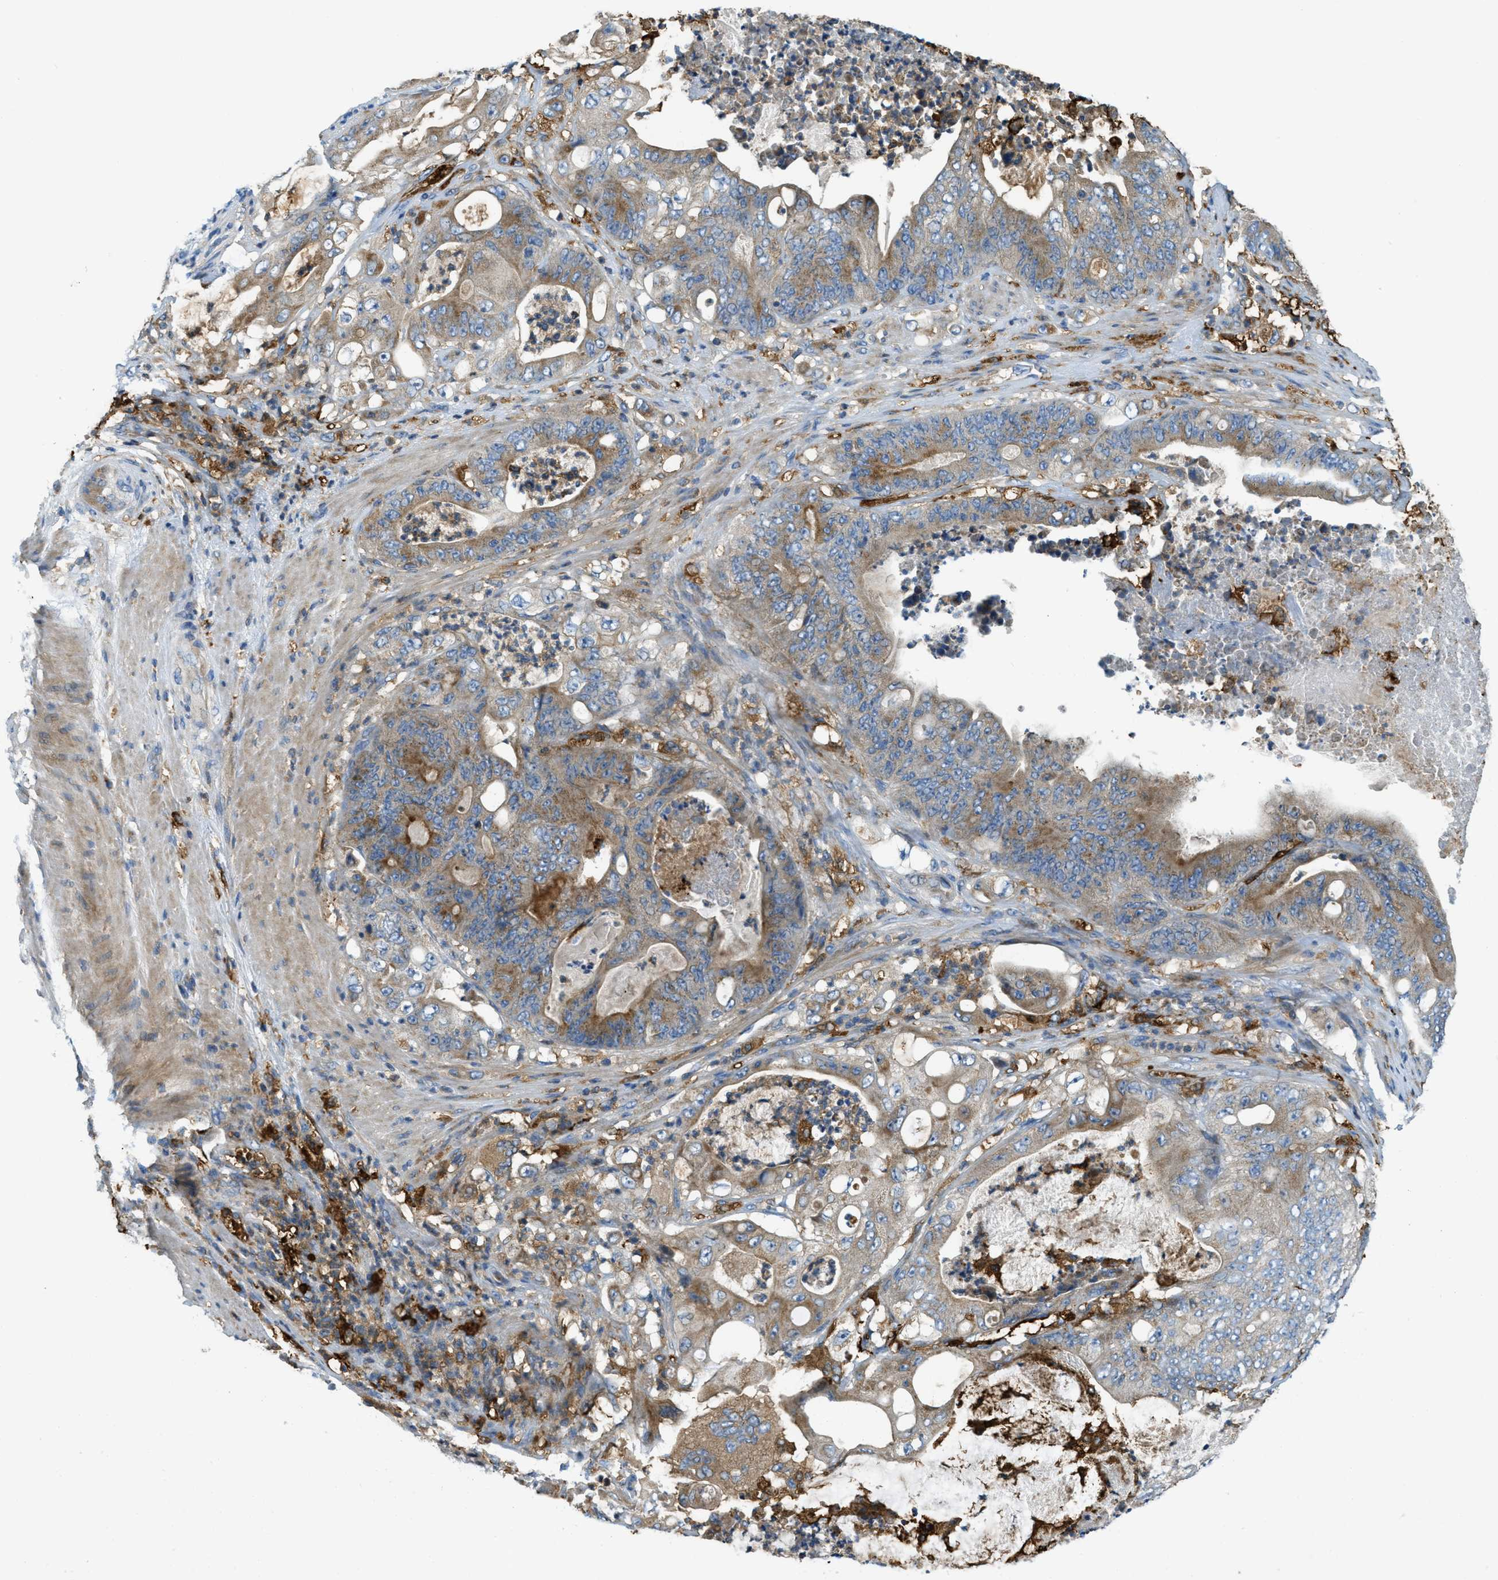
{"staining": {"intensity": "weak", "quantity": ">75%", "location": "cytoplasmic/membranous"}, "tissue": "stomach cancer", "cell_type": "Tumor cells", "image_type": "cancer", "snomed": [{"axis": "morphology", "description": "Adenocarcinoma, NOS"}, {"axis": "topography", "description": "Stomach"}], "caption": "Stomach adenocarcinoma stained with a brown dye displays weak cytoplasmic/membranous positive positivity in approximately >75% of tumor cells.", "gene": "RFFL", "patient": {"sex": "female", "age": 73}}